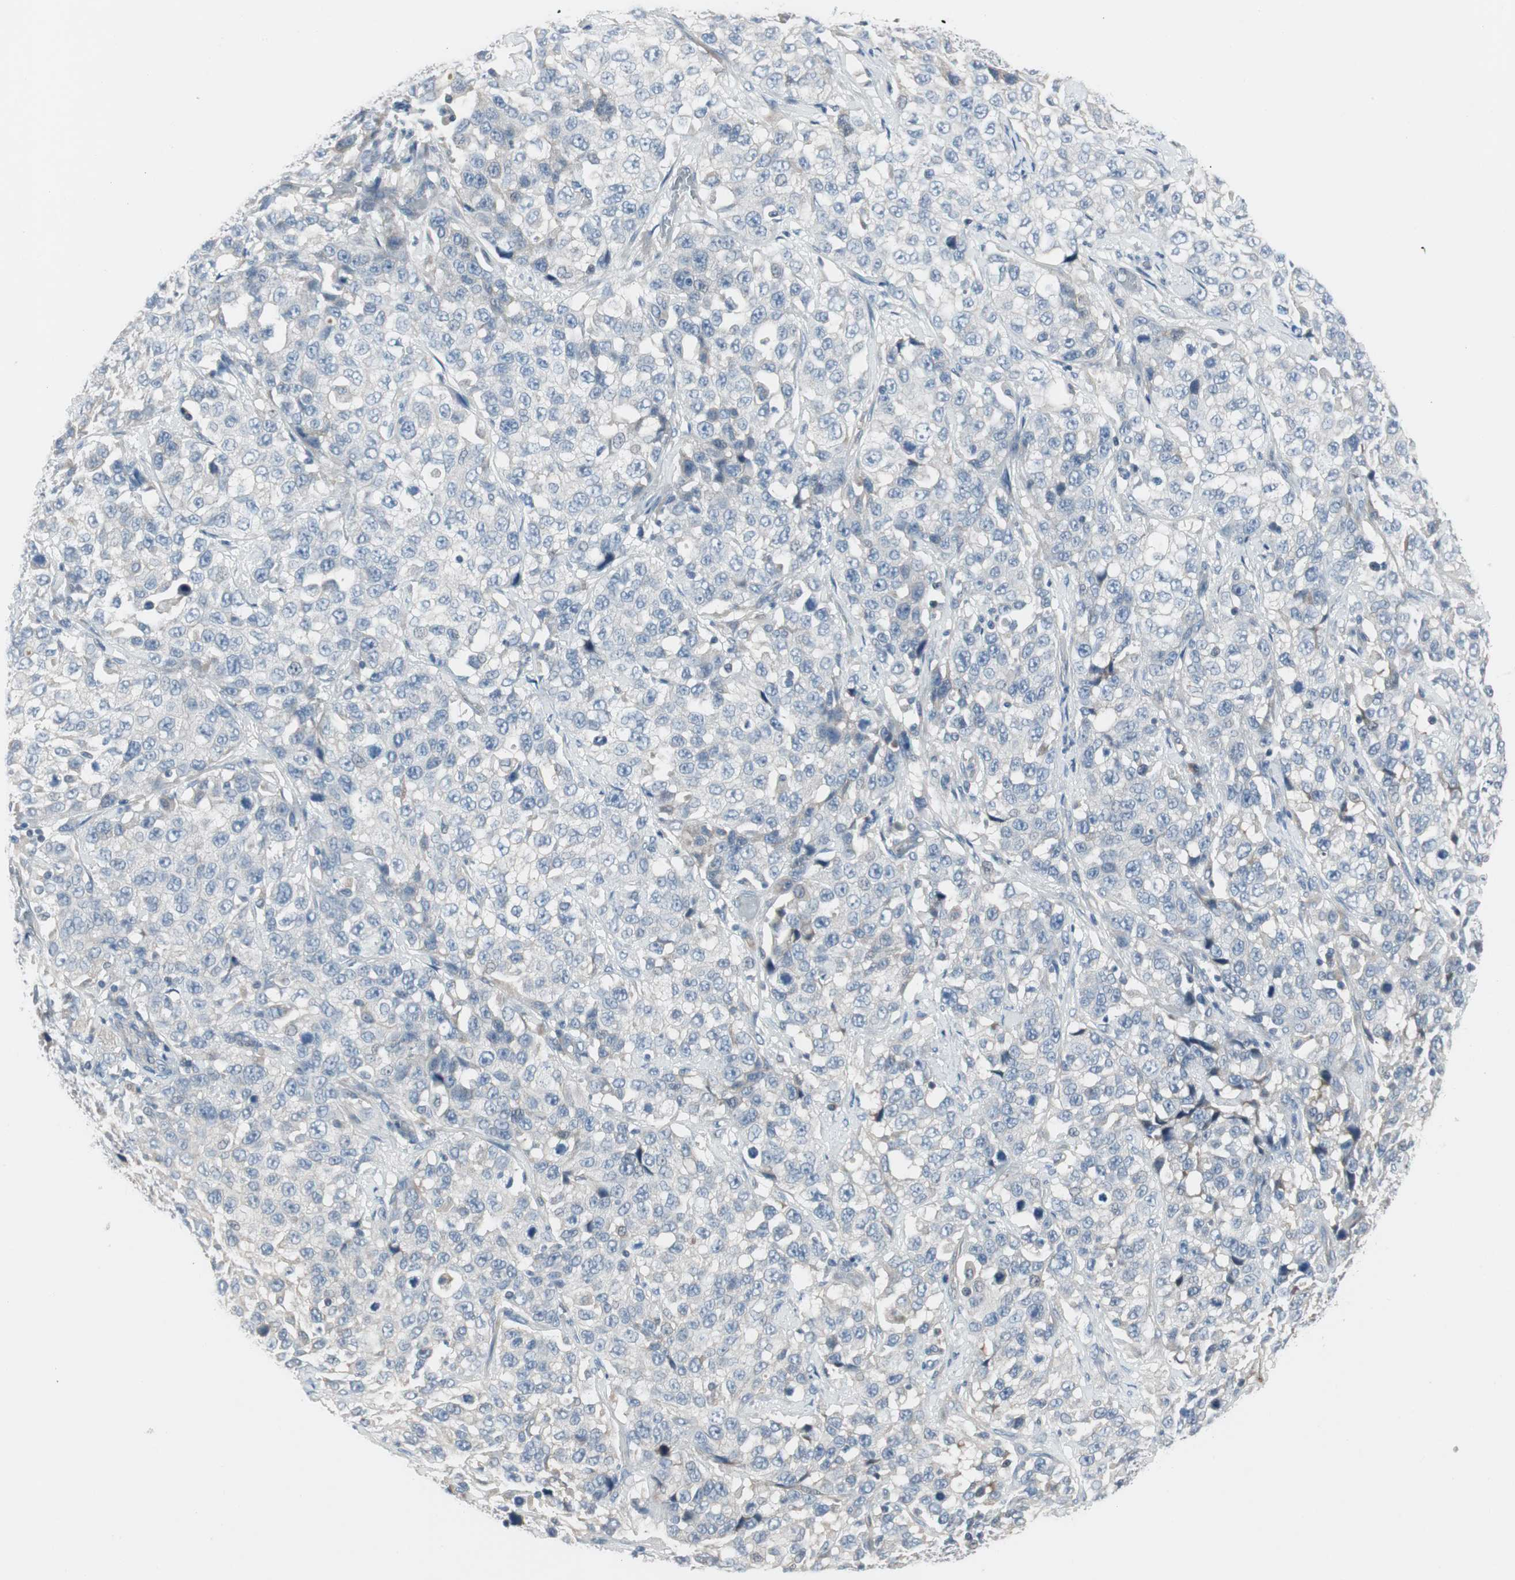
{"staining": {"intensity": "negative", "quantity": "none", "location": "none"}, "tissue": "stomach cancer", "cell_type": "Tumor cells", "image_type": "cancer", "snomed": [{"axis": "morphology", "description": "Normal tissue, NOS"}, {"axis": "morphology", "description": "Adenocarcinoma, NOS"}, {"axis": "topography", "description": "Stomach"}], "caption": "Stomach adenocarcinoma was stained to show a protein in brown. There is no significant staining in tumor cells.", "gene": "PIGR", "patient": {"sex": "male", "age": 48}}